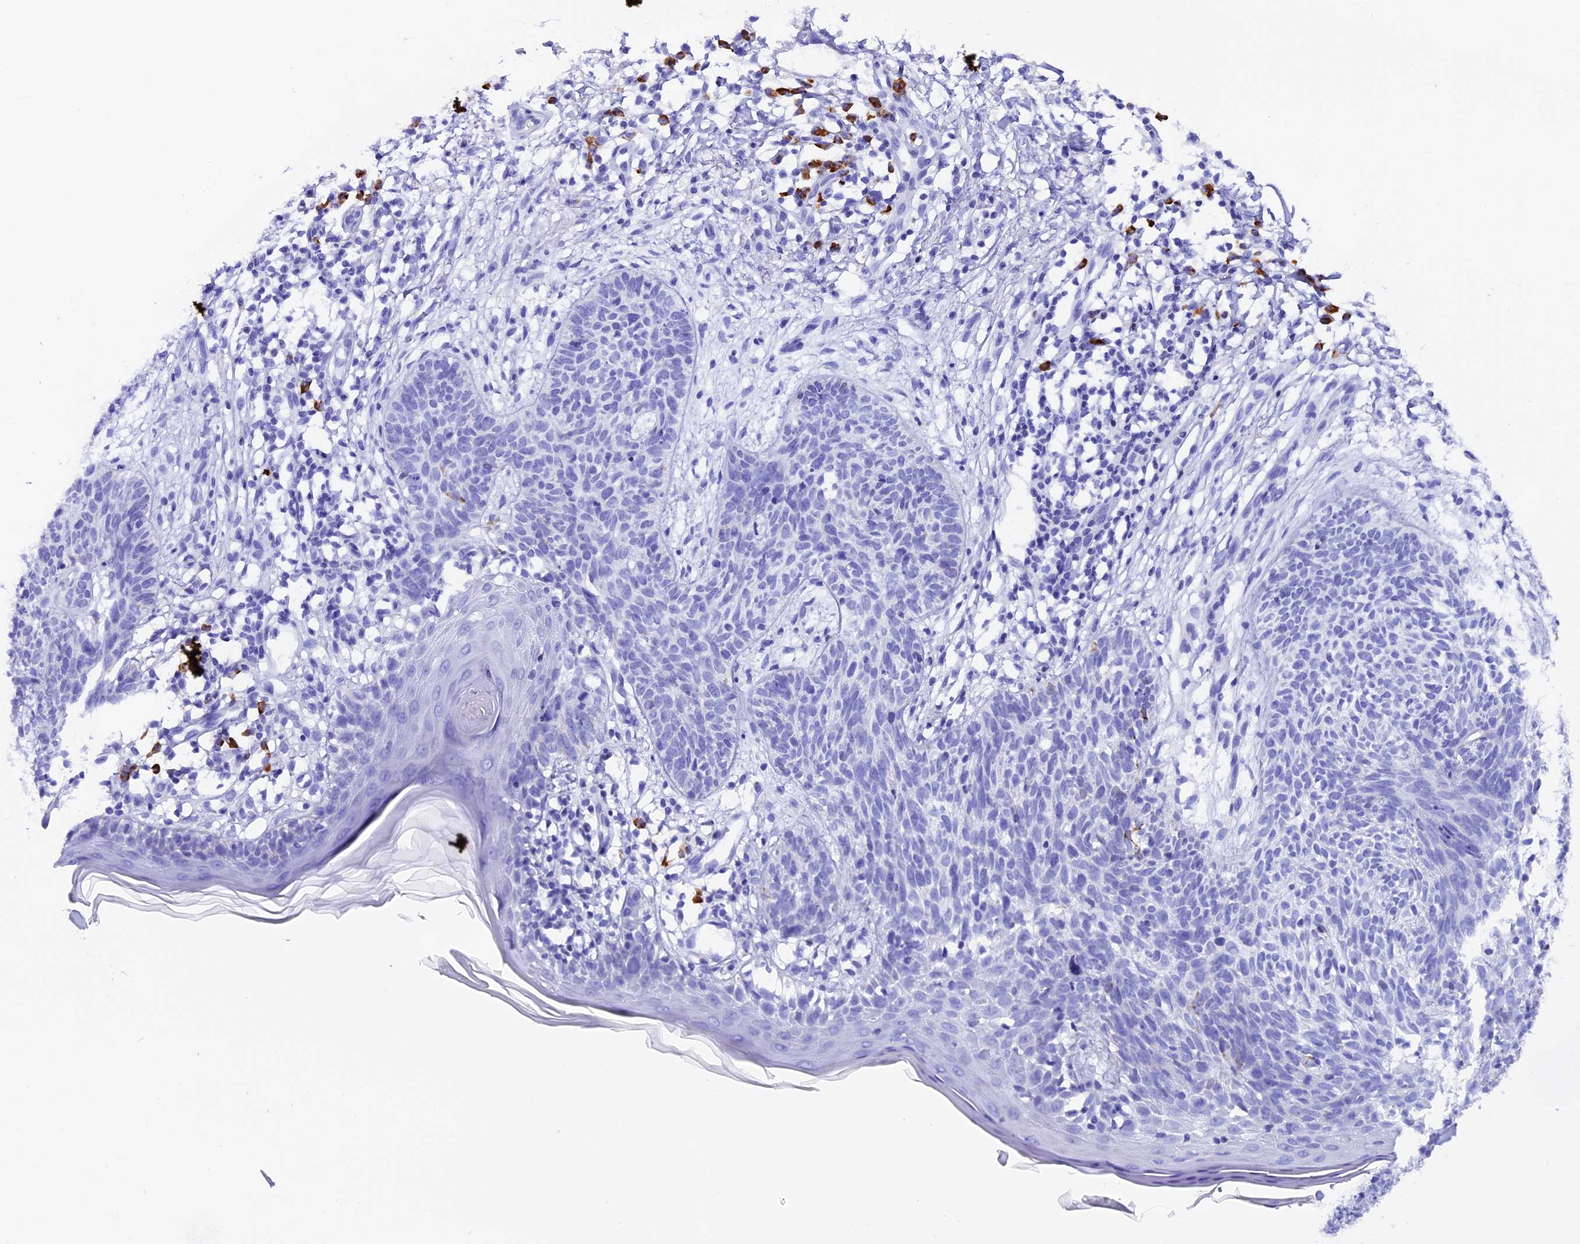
{"staining": {"intensity": "negative", "quantity": "none", "location": "none"}, "tissue": "skin cancer", "cell_type": "Tumor cells", "image_type": "cancer", "snomed": [{"axis": "morphology", "description": "Basal cell carcinoma"}, {"axis": "topography", "description": "Skin"}], "caption": "Protein analysis of basal cell carcinoma (skin) reveals no significant positivity in tumor cells.", "gene": "FKBP11", "patient": {"sex": "female", "age": 66}}